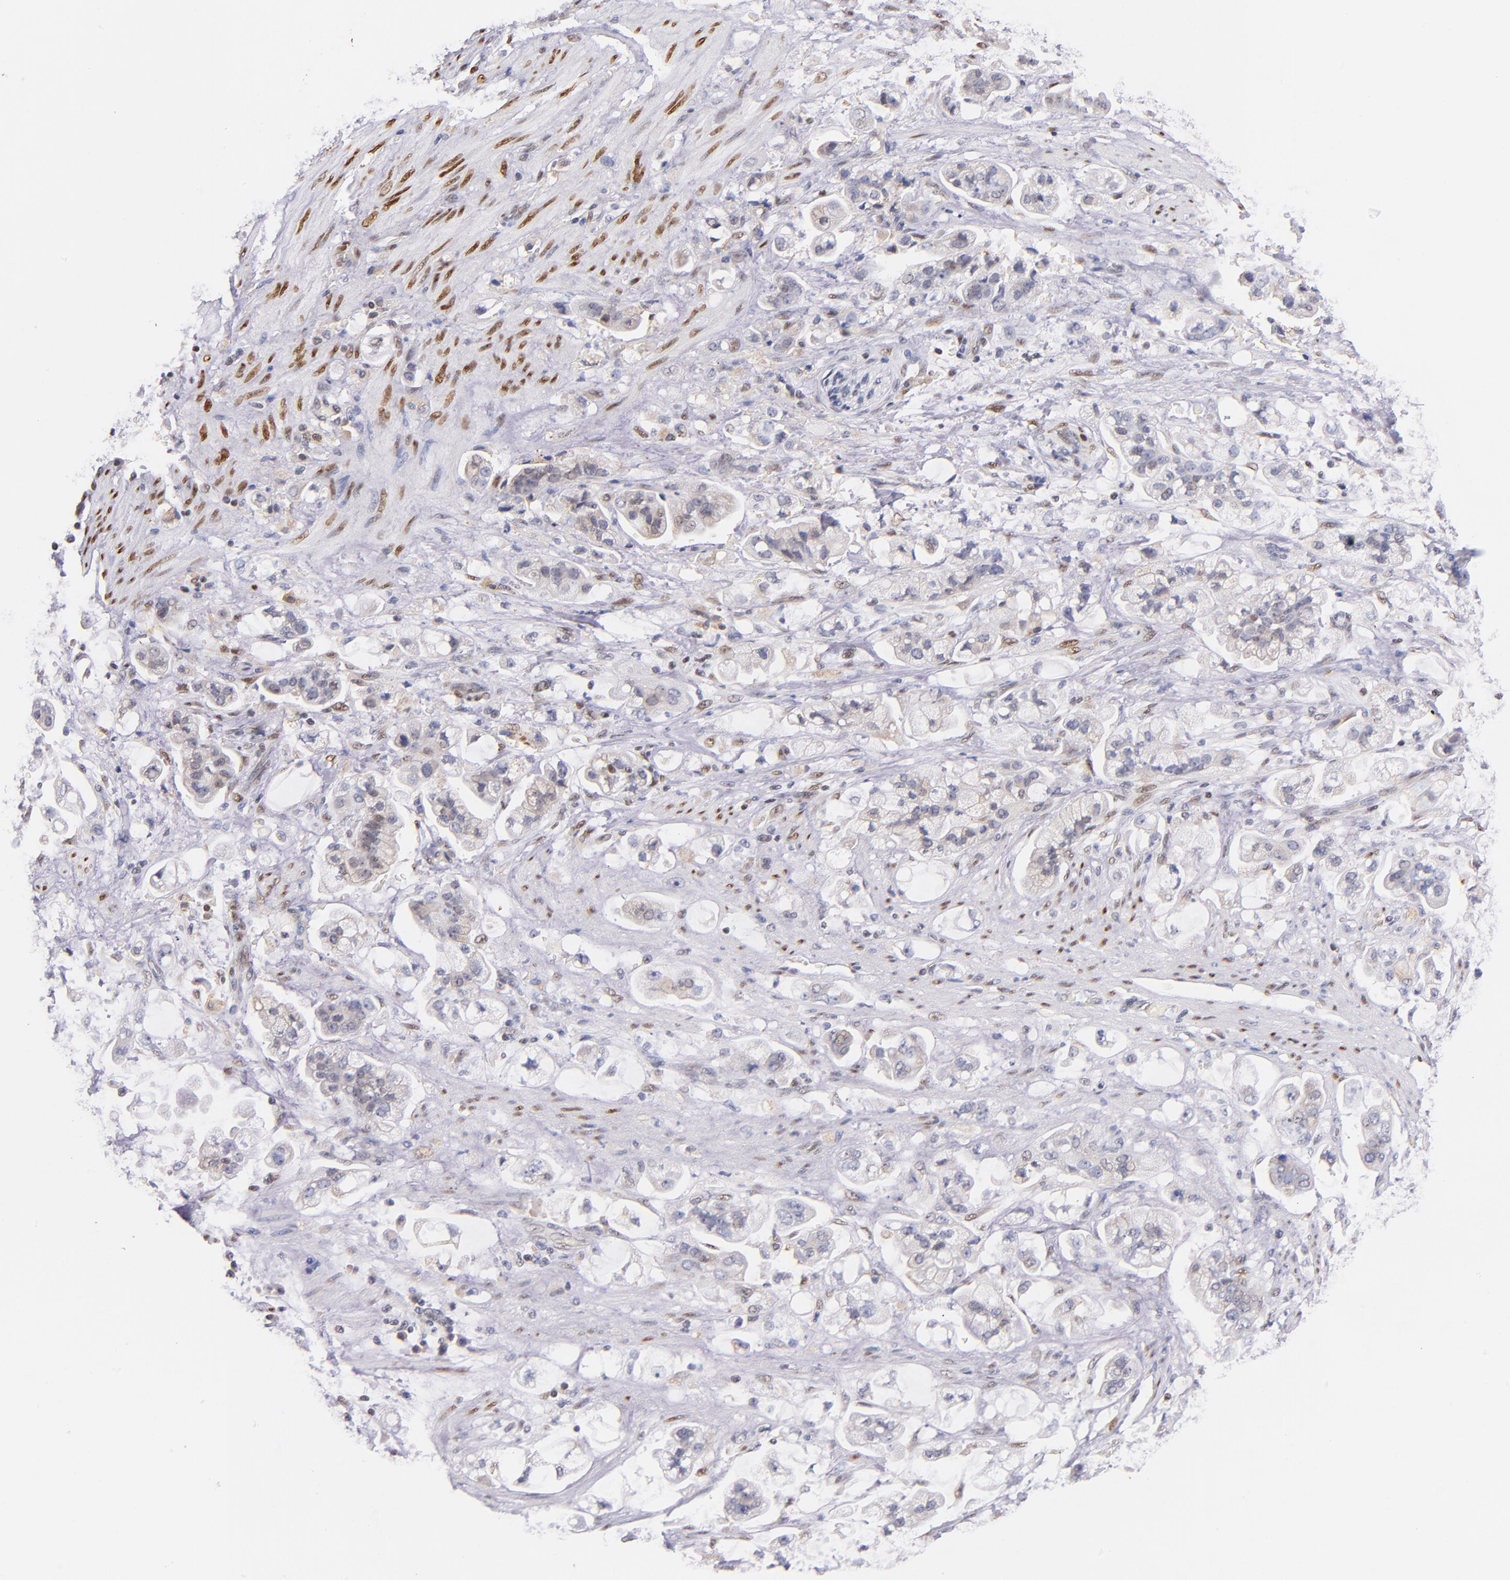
{"staining": {"intensity": "negative", "quantity": "none", "location": "none"}, "tissue": "stomach cancer", "cell_type": "Tumor cells", "image_type": "cancer", "snomed": [{"axis": "morphology", "description": "Adenocarcinoma, NOS"}, {"axis": "topography", "description": "Stomach"}], "caption": "A photomicrograph of stomach adenocarcinoma stained for a protein exhibits no brown staining in tumor cells.", "gene": "SRF", "patient": {"sex": "male", "age": 62}}